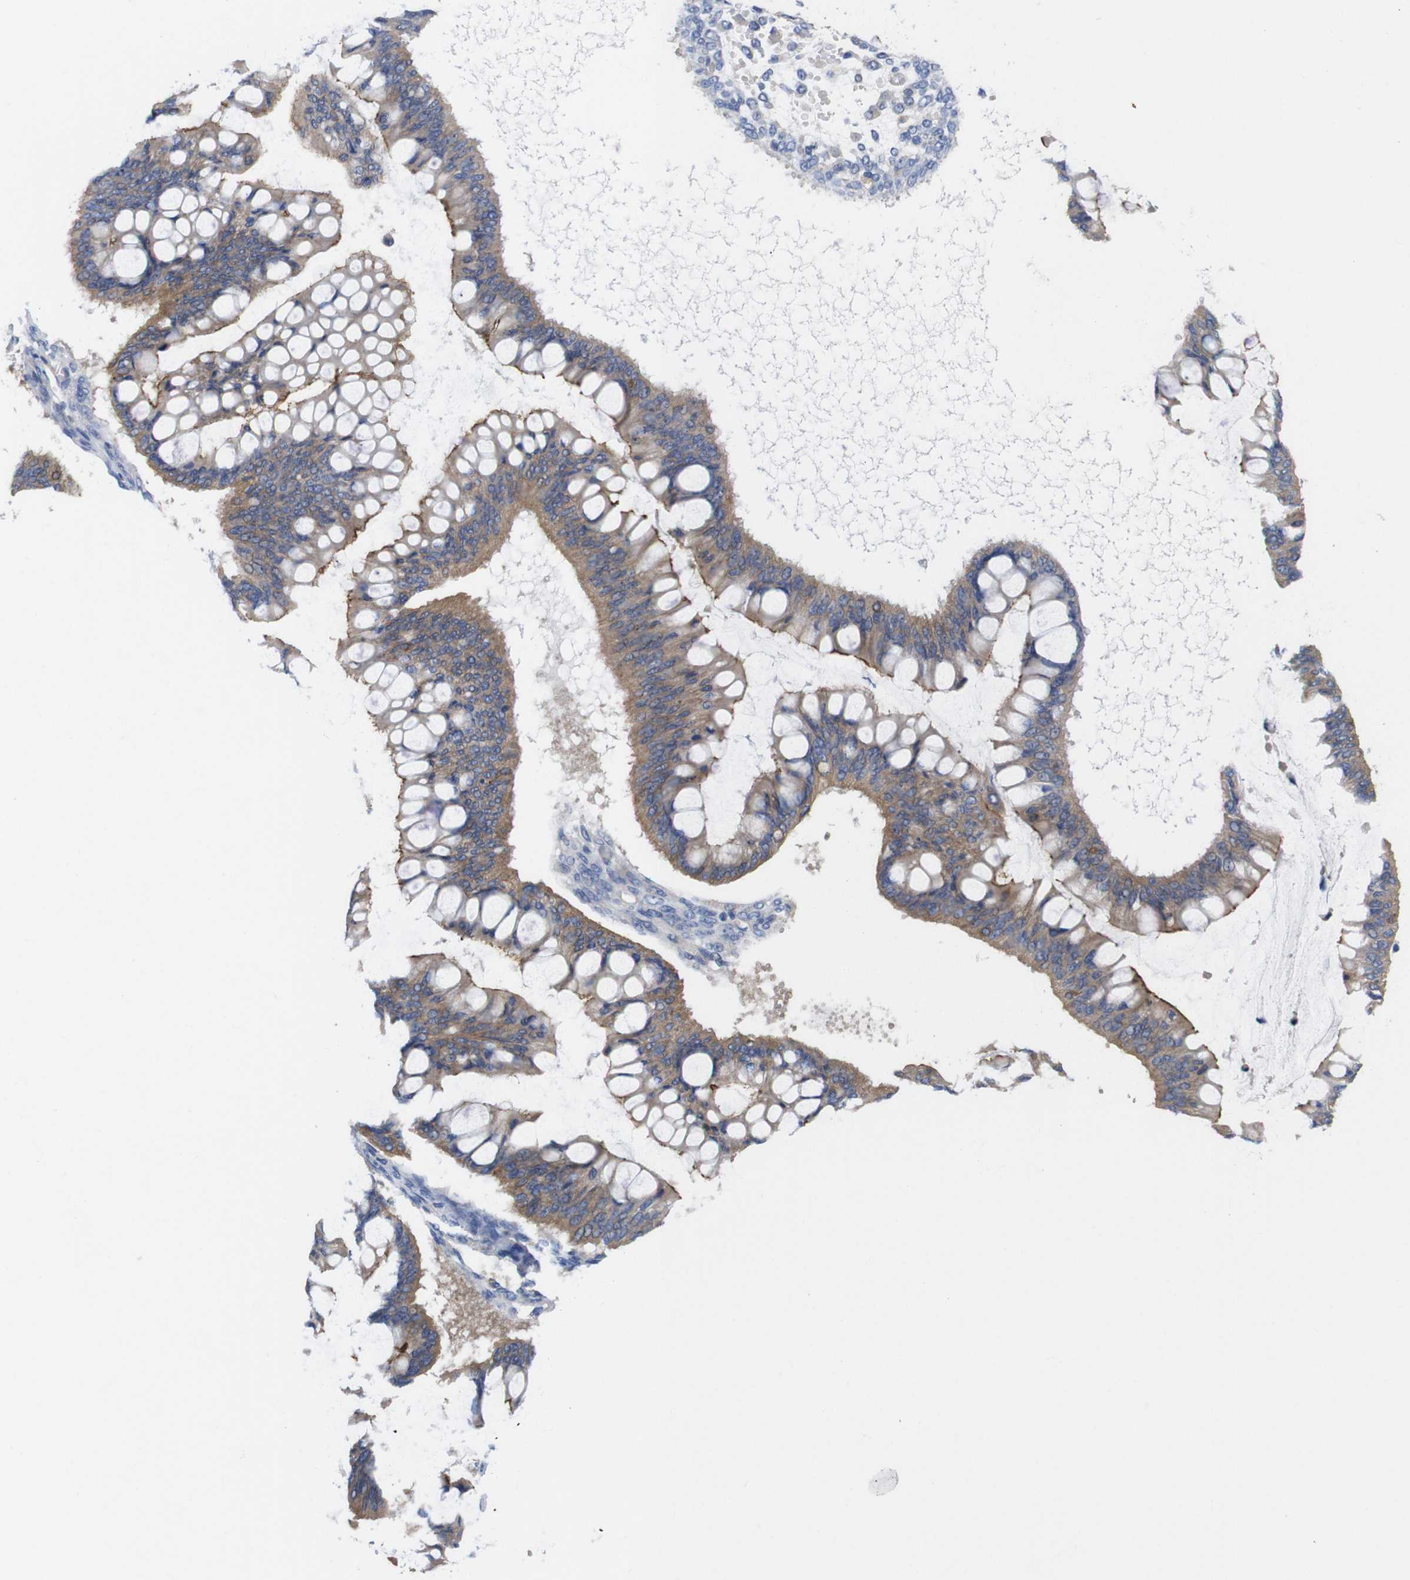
{"staining": {"intensity": "moderate", "quantity": ">75%", "location": "cytoplasmic/membranous"}, "tissue": "ovarian cancer", "cell_type": "Tumor cells", "image_type": "cancer", "snomed": [{"axis": "morphology", "description": "Cystadenocarcinoma, mucinous, NOS"}, {"axis": "topography", "description": "Ovary"}], "caption": "Protein expression analysis of ovarian mucinous cystadenocarcinoma displays moderate cytoplasmic/membranous positivity in approximately >75% of tumor cells.", "gene": "USH1C", "patient": {"sex": "female", "age": 73}}